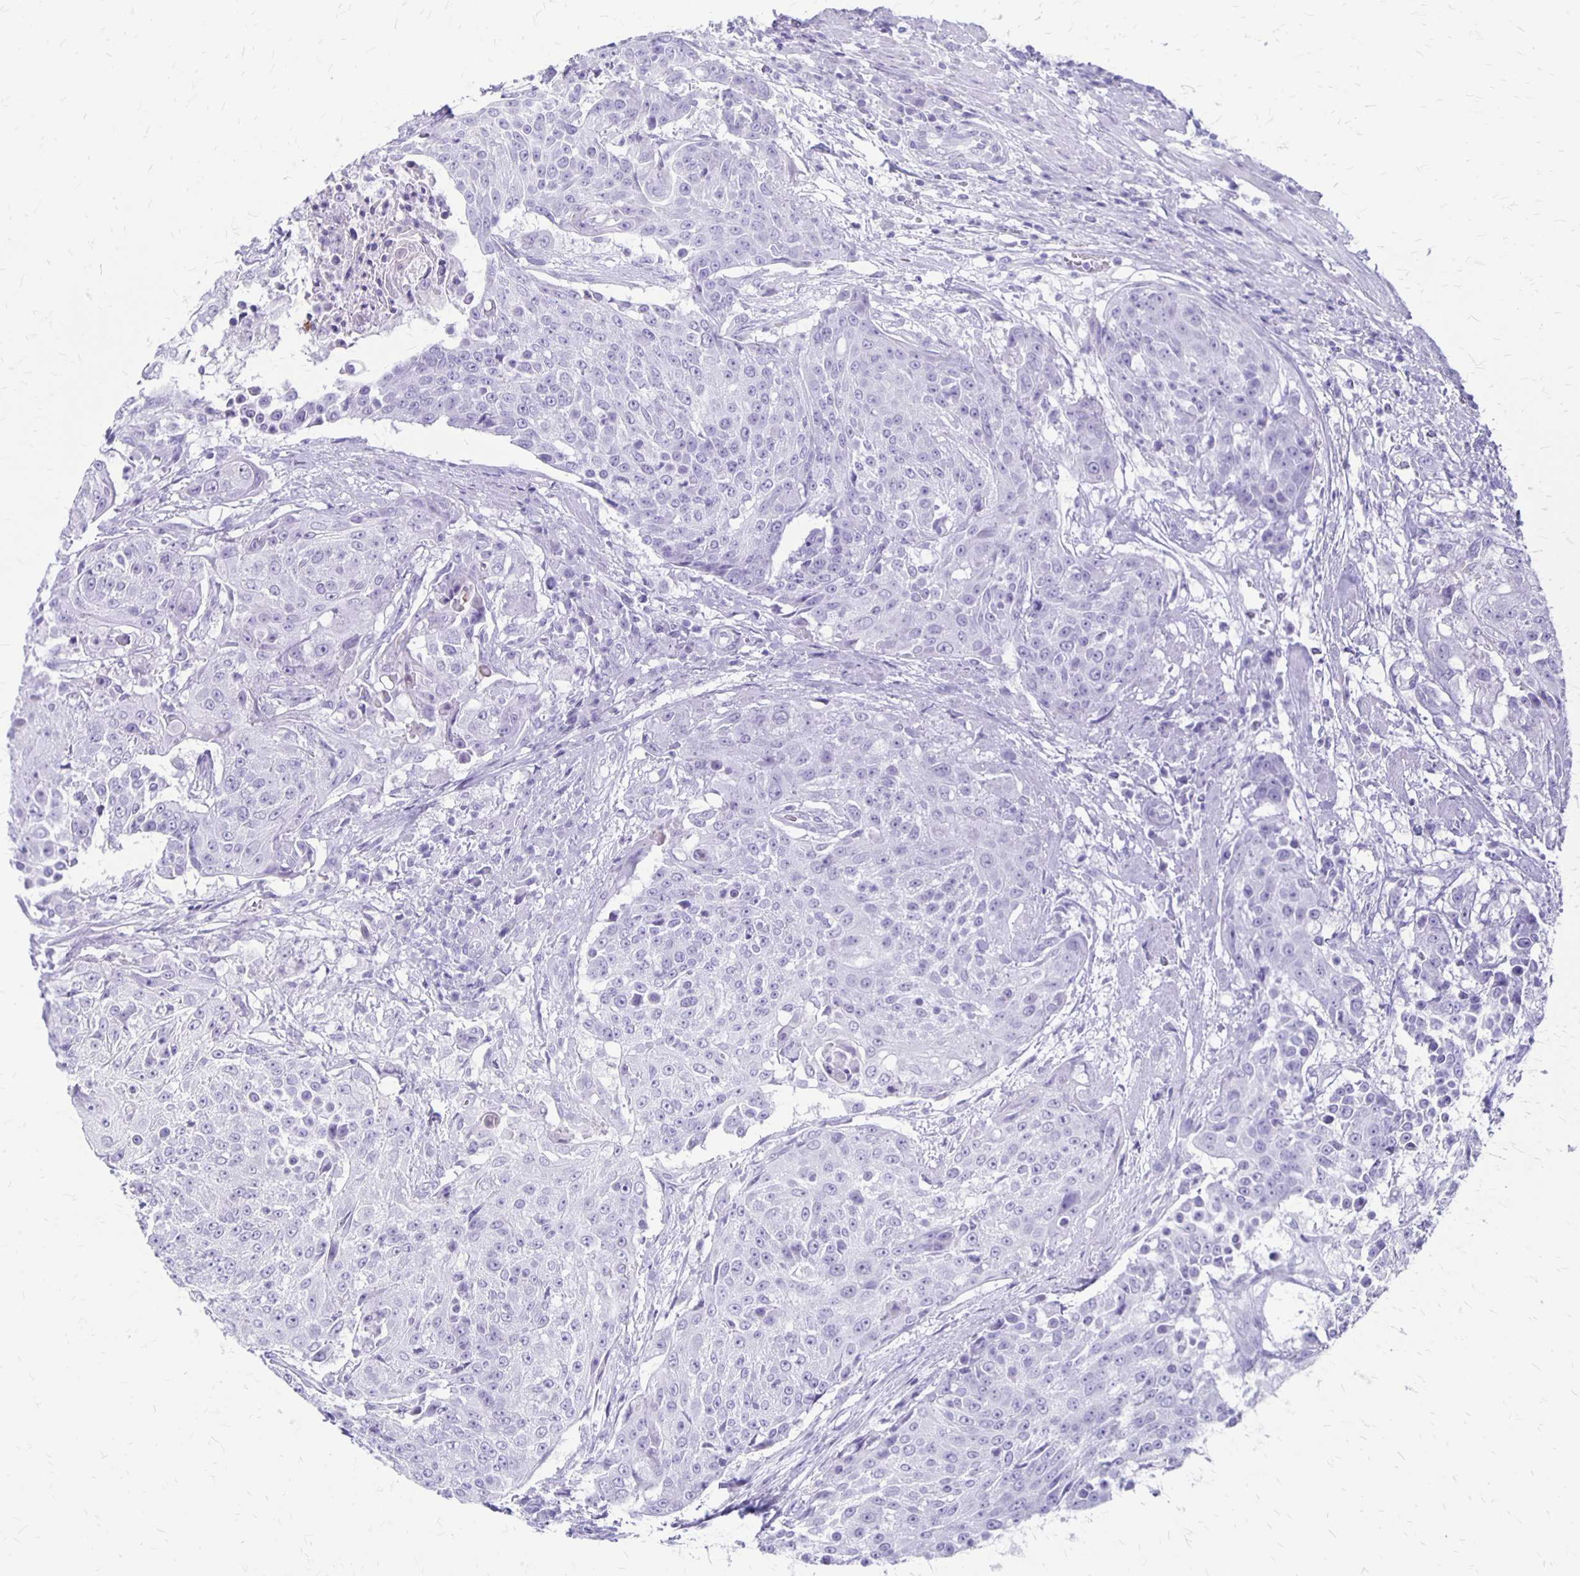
{"staining": {"intensity": "negative", "quantity": "none", "location": "none"}, "tissue": "urothelial cancer", "cell_type": "Tumor cells", "image_type": "cancer", "snomed": [{"axis": "morphology", "description": "Urothelial carcinoma, High grade"}, {"axis": "topography", "description": "Urinary bladder"}], "caption": "A photomicrograph of urothelial cancer stained for a protein reveals no brown staining in tumor cells.", "gene": "MAGEC2", "patient": {"sex": "female", "age": 63}}